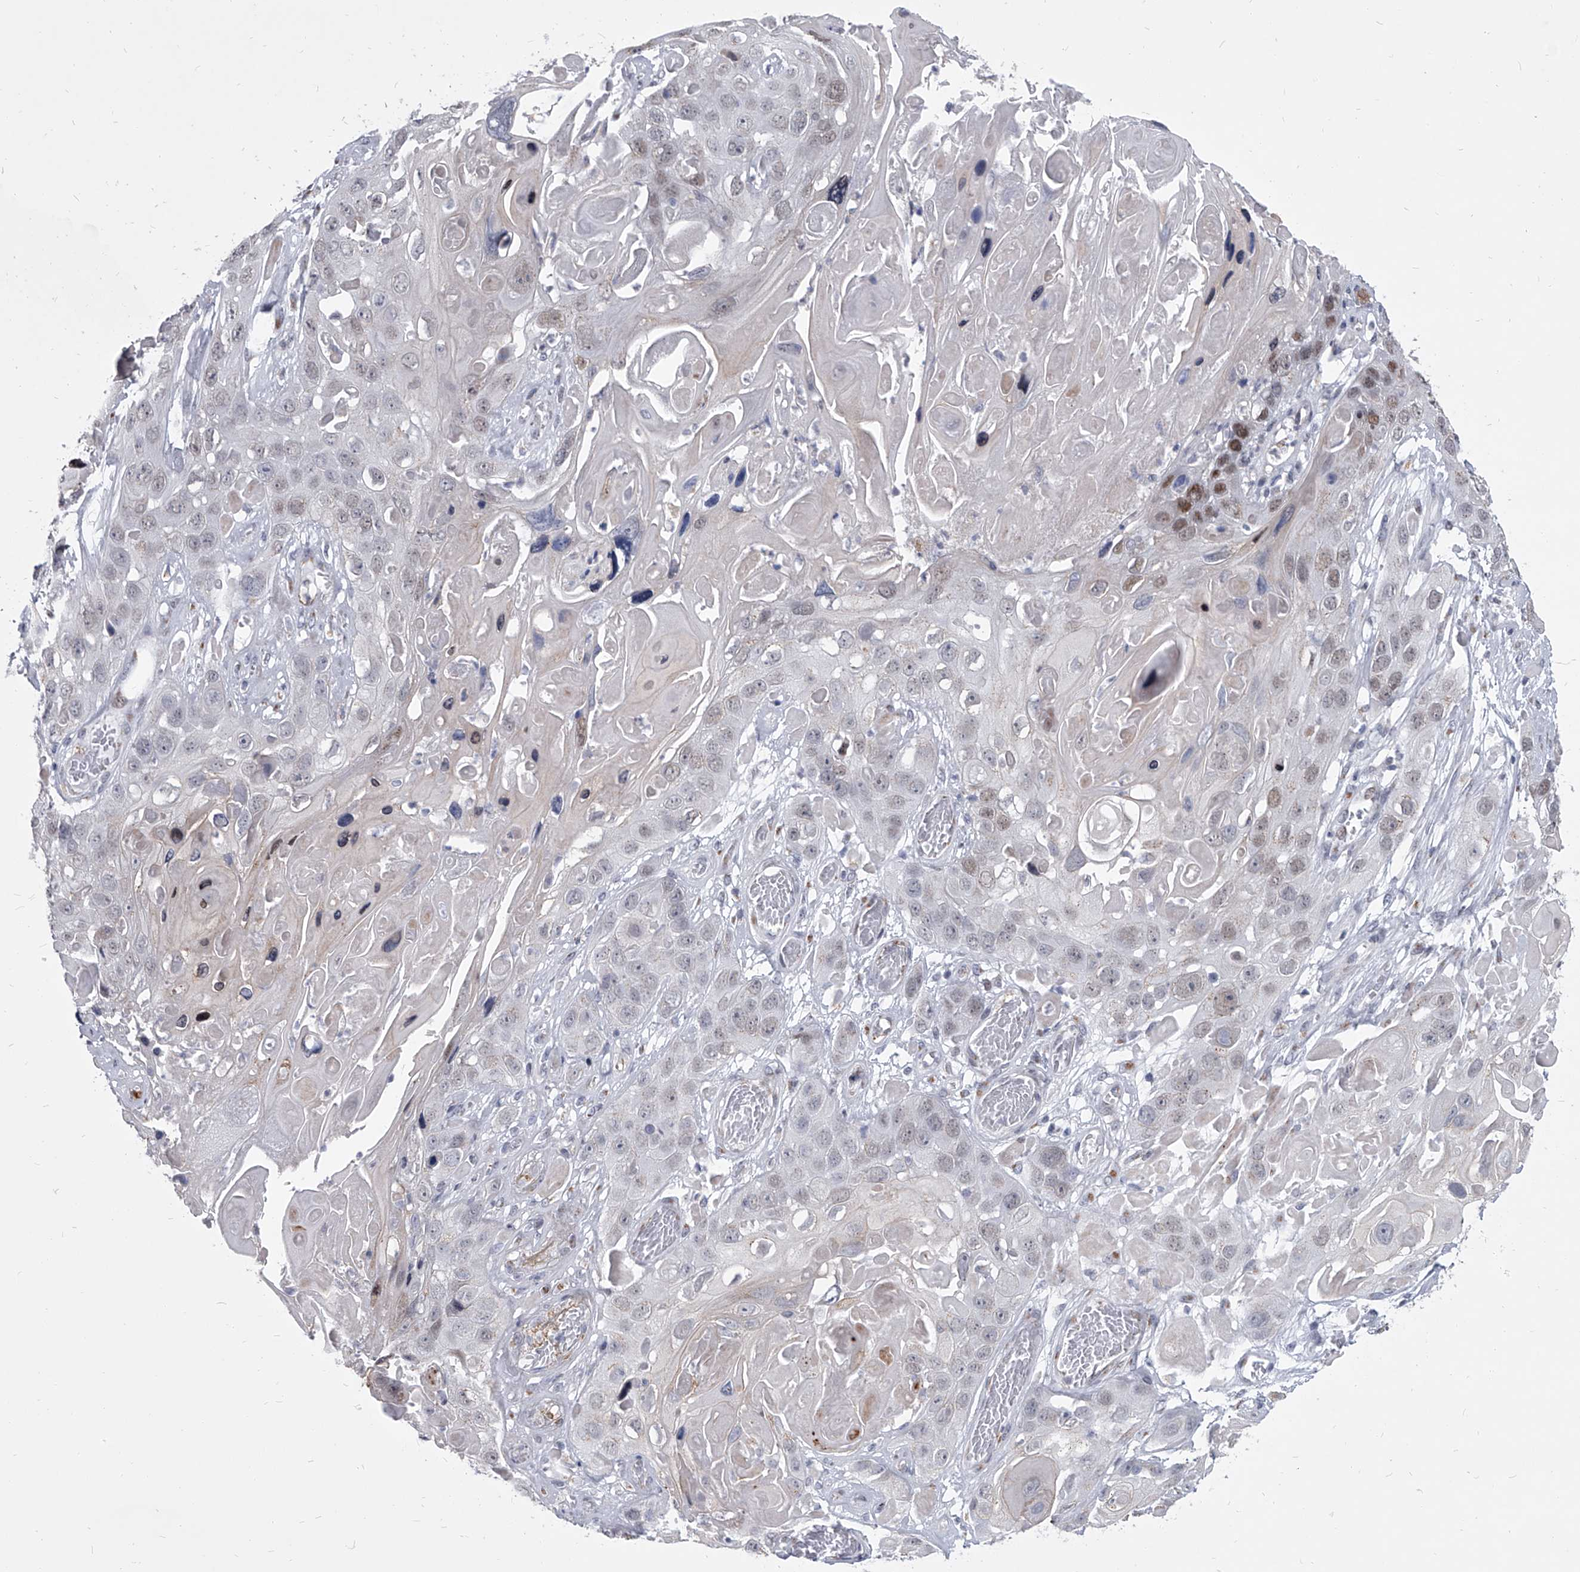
{"staining": {"intensity": "negative", "quantity": "none", "location": "none"}, "tissue": "skin cancer", "cell_type": "Tumor cells", "image_type": "cancer", "snomed": [{"axis": "morphology", "description": "Squamous cell carcinoma, NOS"}, {"axis": "topography", "description": "Skin"}], "caption": "The image displays no significant positivity in tumor cells of squamous cell carcinoma (skin).", "gene": "EVA1C", "patient": {"sex": "male", "age": 55}}